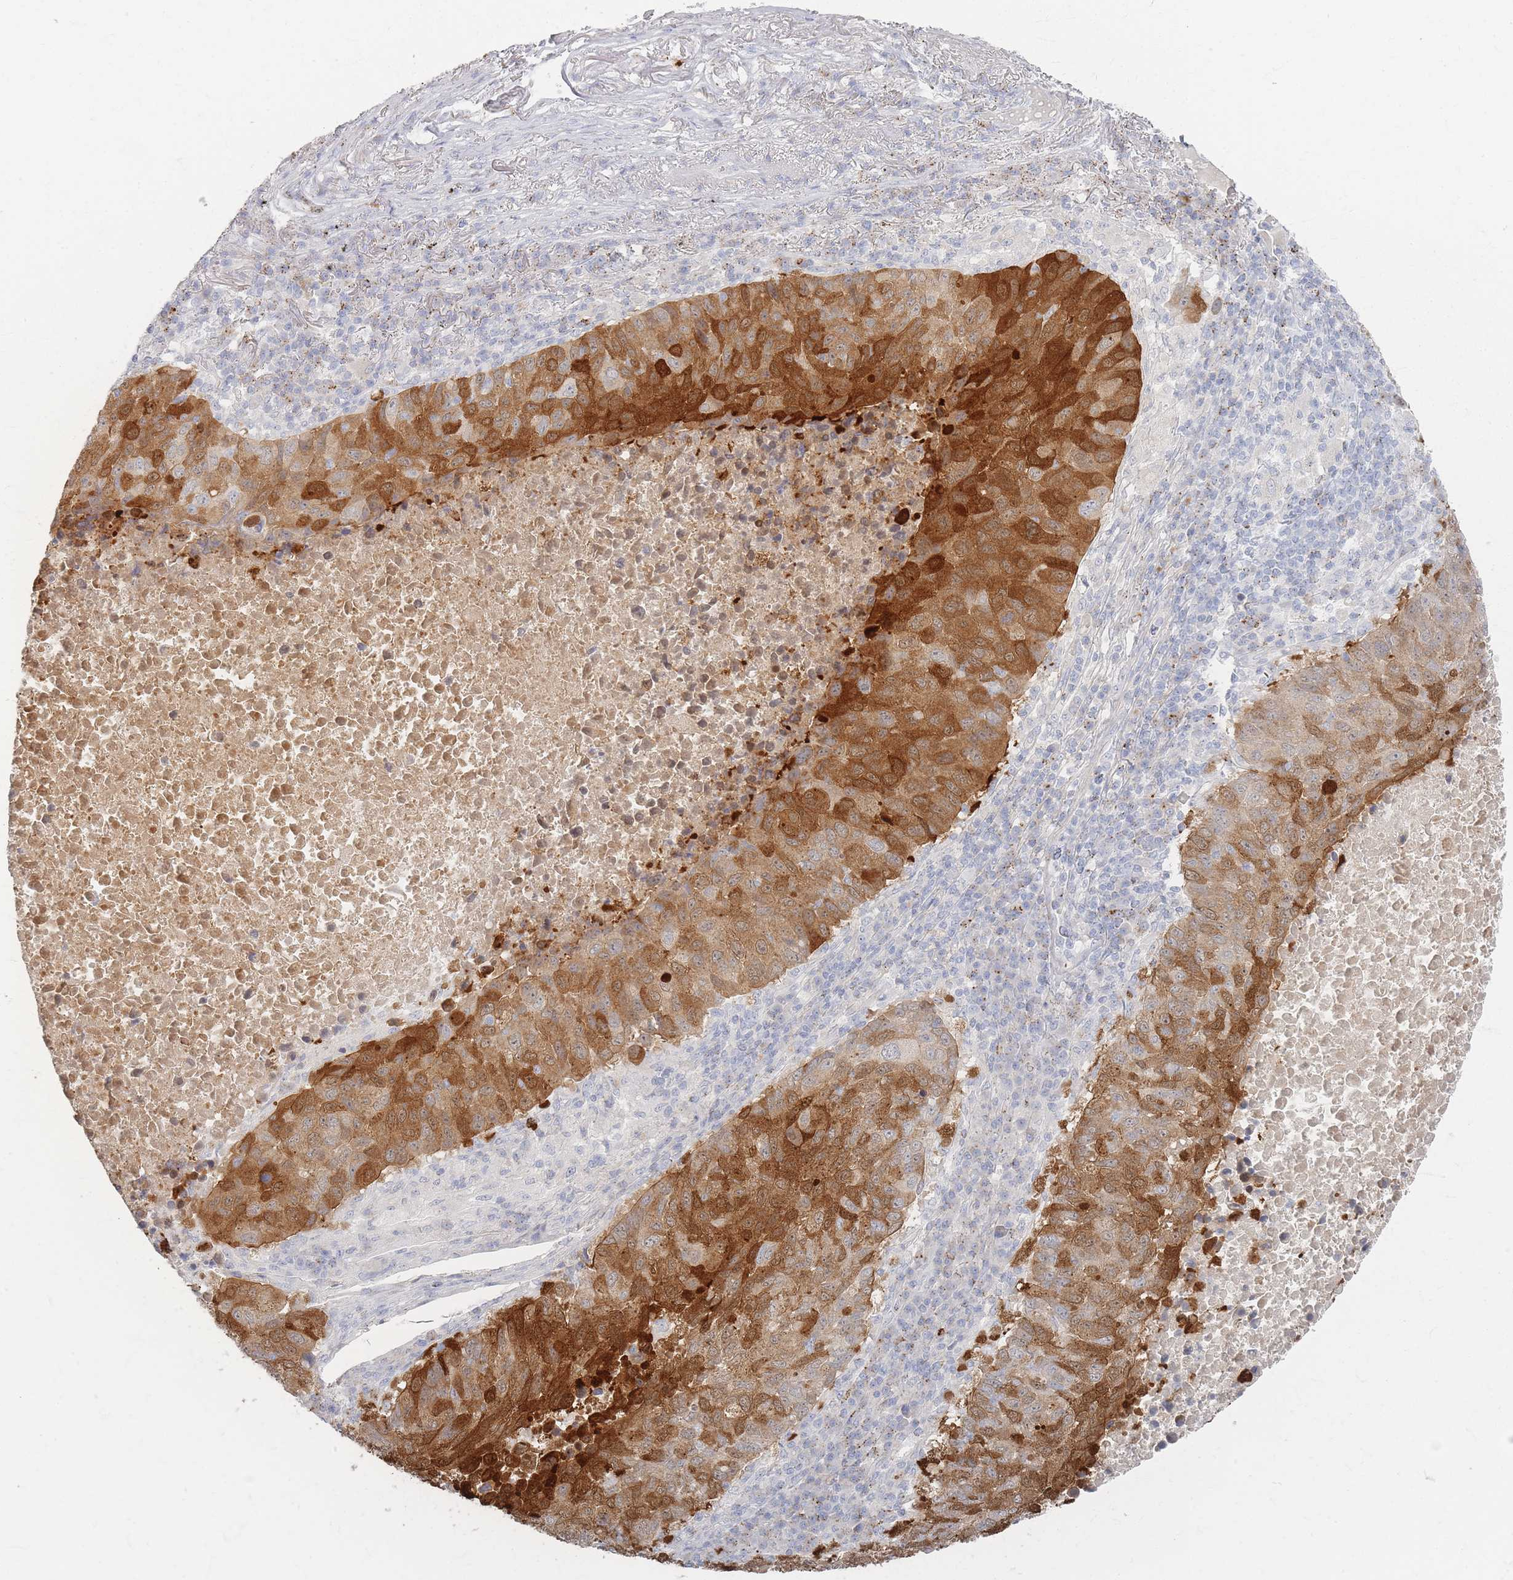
{"staining": {"intensity": "strong", "quantity": ">75%", "location": "cytoplasmic/membranous"}, "tissue": "lung cancer", "cell_type": "Tumor cells", "image_type": "cancer", "snomed": [{"axis": "morphology", "description": "Squamous cell carcinoma, NOS"}, {"axis": "topography", "description": "Lung"}], "caption": "Immunohistochemical staining of human lung cancer (squamous cell carcinoma) shows high levels of strong cytoplasmic/membranous protein positivity in about >75% of tumor cells. (DAB (3,3'-diaminobenzidine) IHC with brightfield microscopy, high magnification).", "gene": "SLC2A11", "patient": {"sex": "male", "age": 73}}